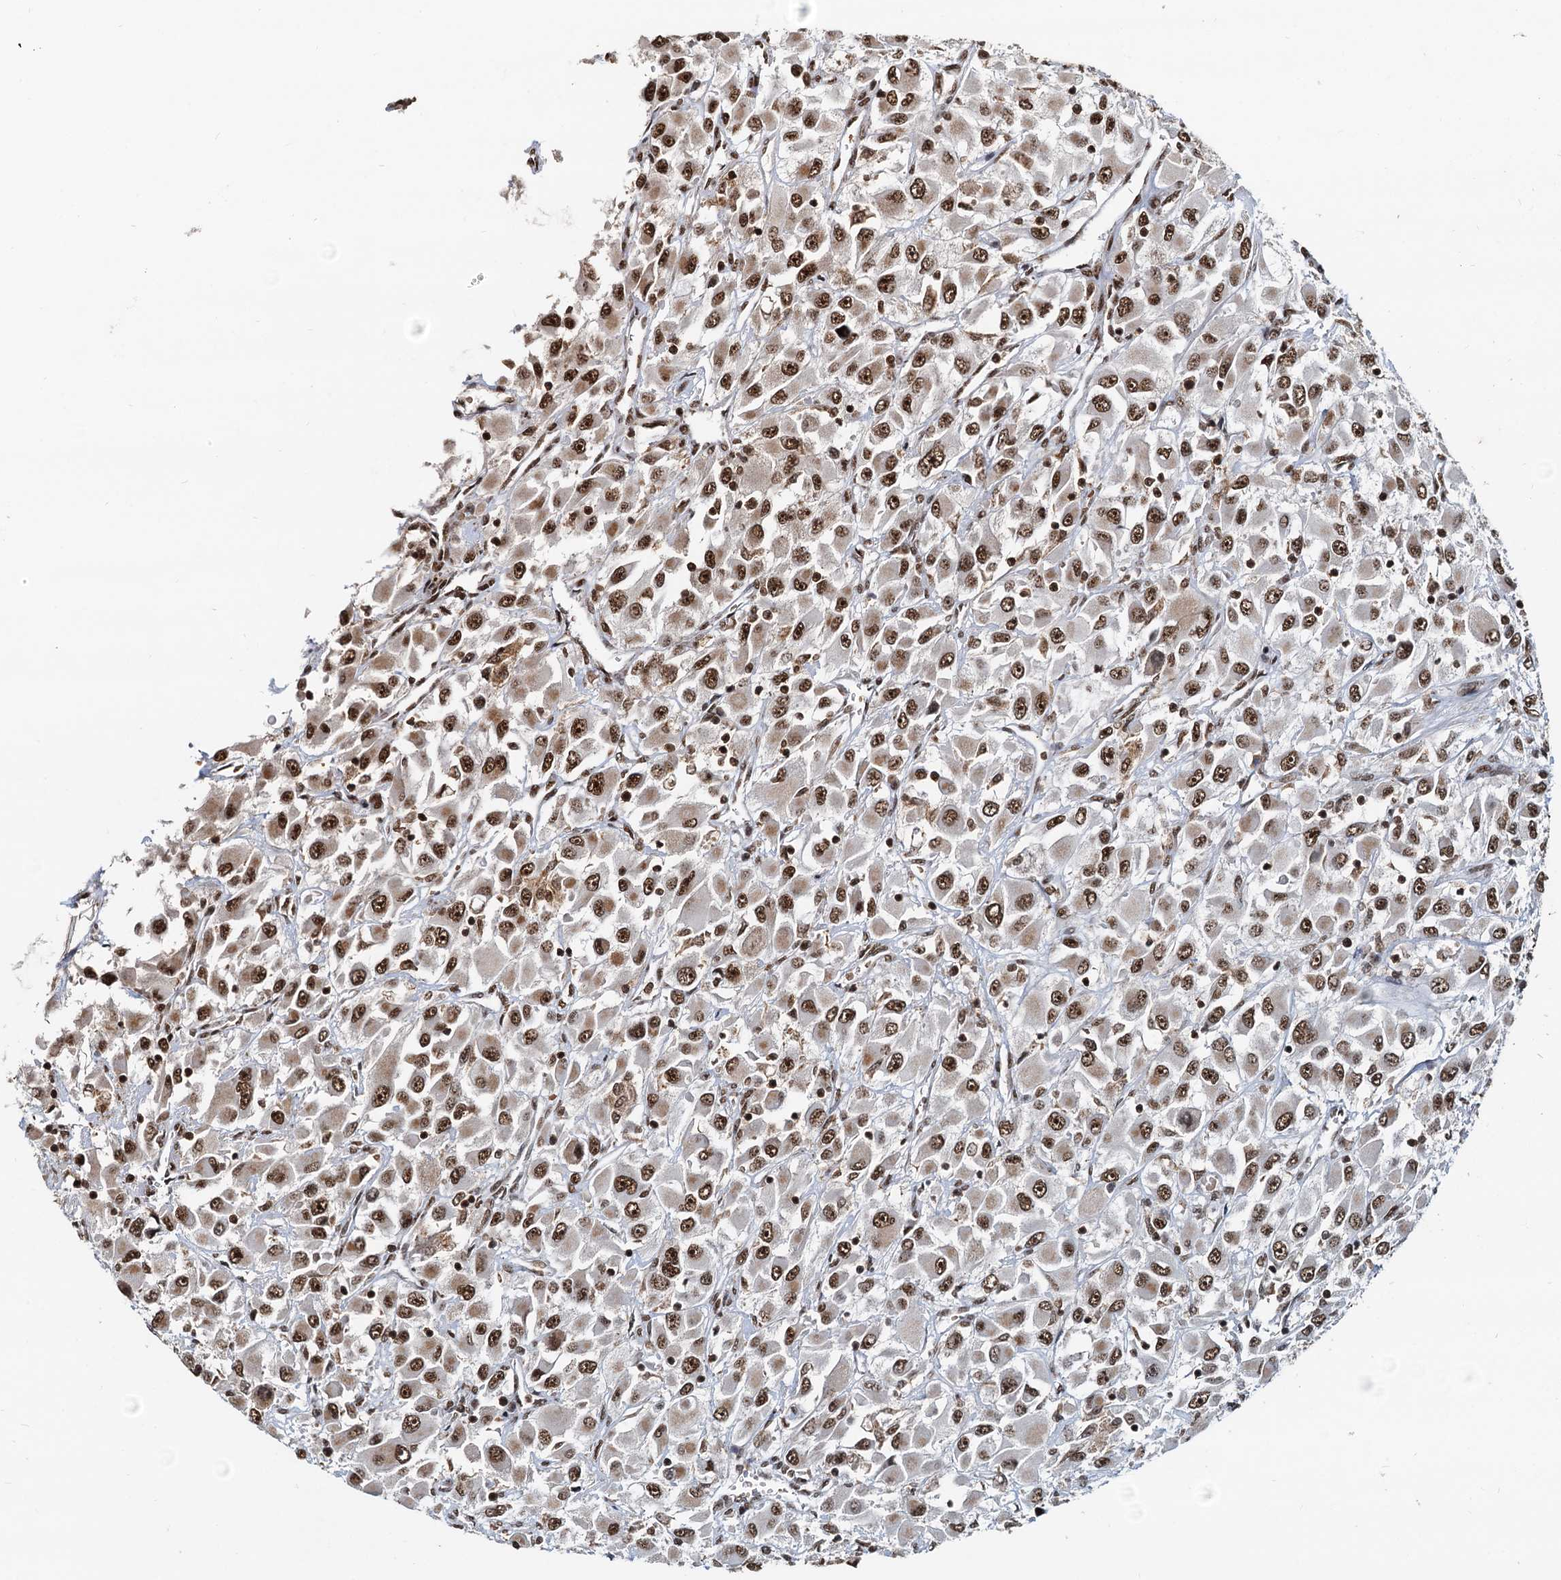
{"staining": {"intensity": "strong", "quantity": ">75%", "location": "nuclear"}, "tissue": "renal cancer", "cell_type": "Tumor cells", "image_type": "cancer", "snomed": [{"axis": "morphology", "description": "Adenocarcinoma, NOS"}, {"axis": "topography", "description": "Kidney"}], "caption": "Strong nuclear protein positivity is appreciated in approximately >75% of tumor cells in adenocarcinoma (renal). The protein of interest is stained brown, and the nuclei are stained in blue (DAB (3,3'-diaminobenzidine) IHC with brightfield microscopy, high magnification).", "gene": "RSRC2", "patient": {"sex": "female", "age": 52}}